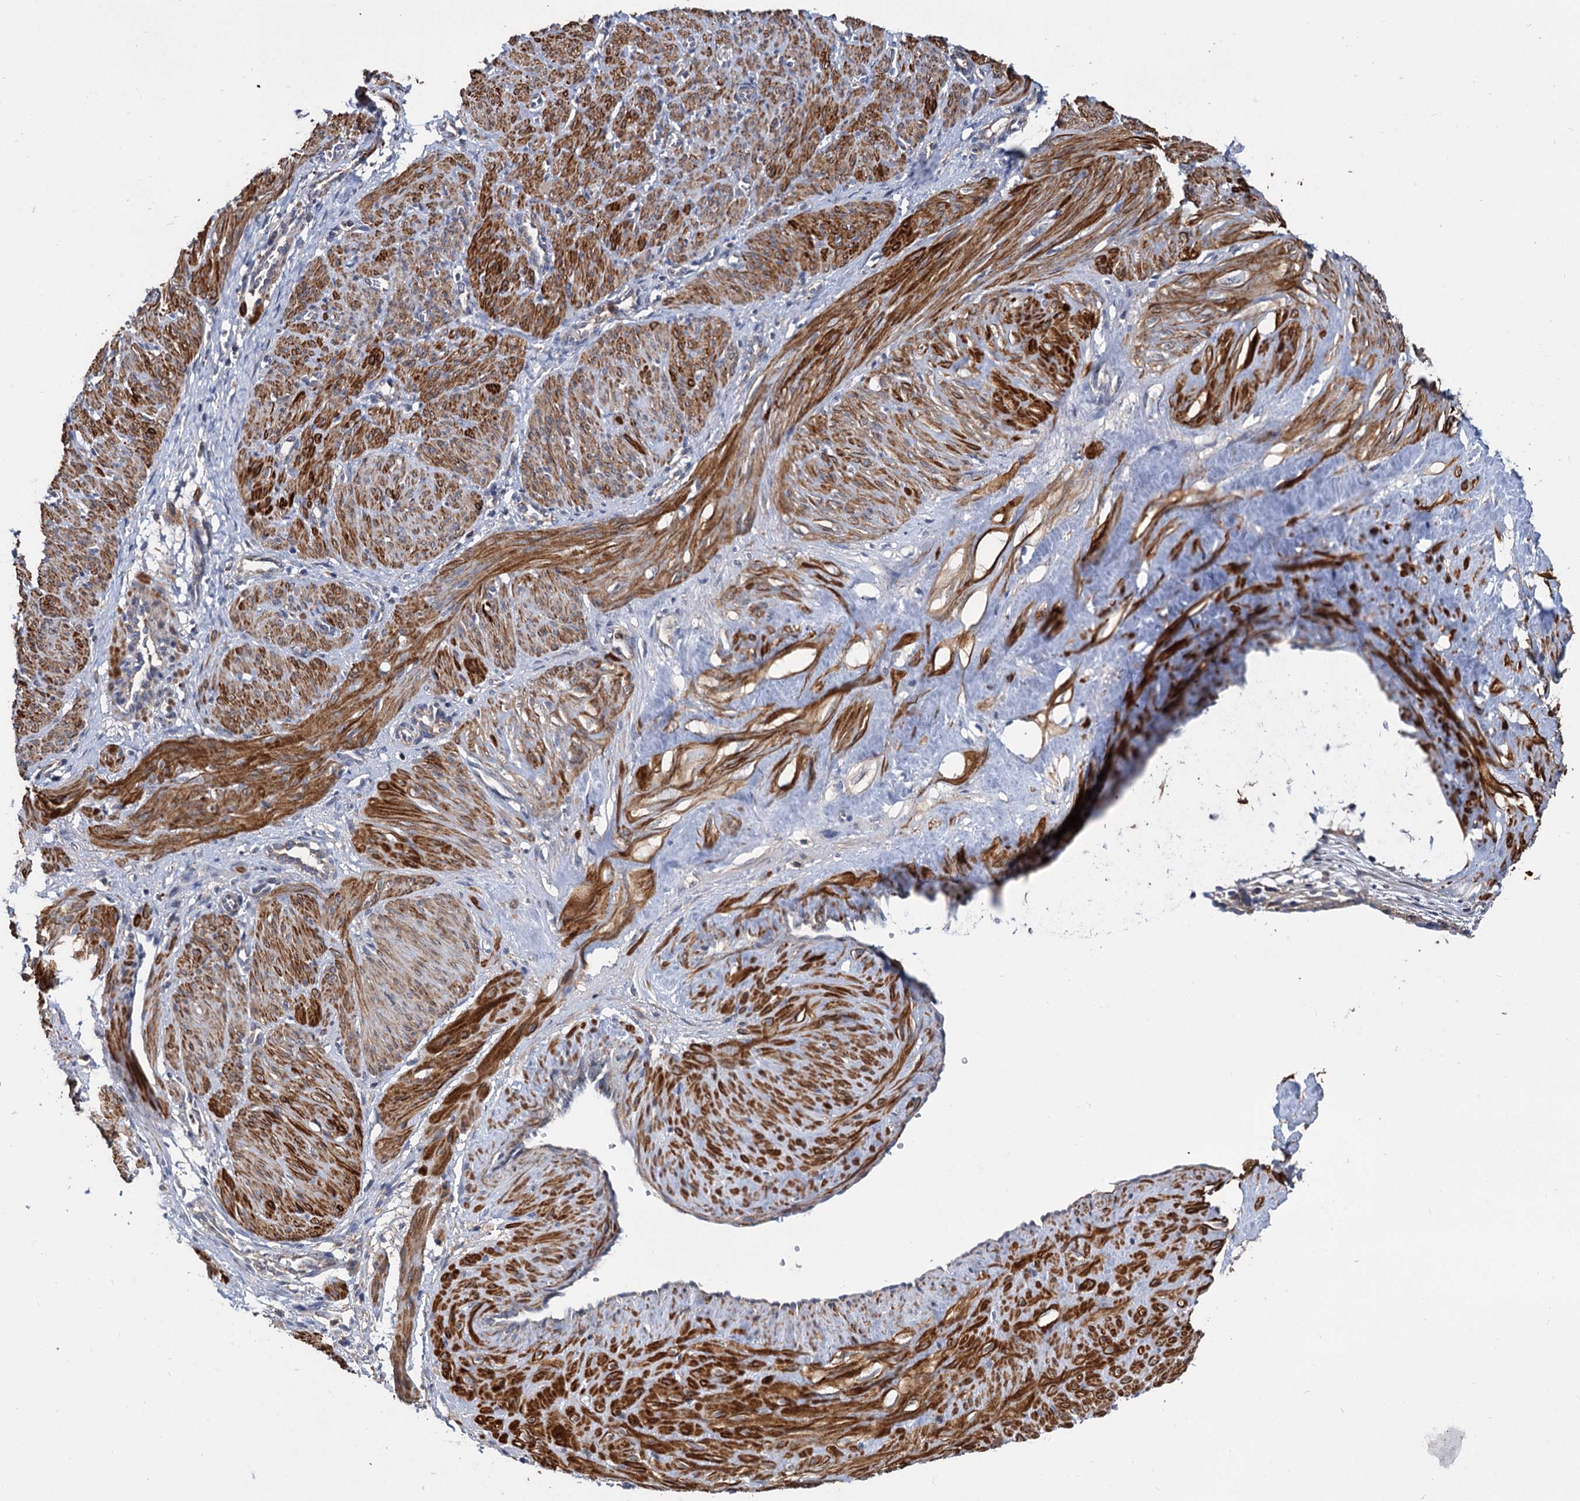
{"staining": {"intensity": "strong", "quantity": ">75%", "location": "cytoplasmic/membranous"}, "tissue": "smooth muscle", "cell_type": "Smooth muscle cells", "image_type": "normal", "snomed": [{"axis": "morphology", "description": "Normal tissue, NOS"}, {"axis": "topography", "description": "Endometrium"}], "caption": "IHC image of unremarkable smooth muscle: human smooth muscle stained using IHC shows high levels of strong protein expression localized specifically in the cytoplasmic/membranous of smooth muscle cells, appearing as a cytoplasmic/membranous brown color.", "gene": "ALKBH7", "patient": {"sex": "female", "age": 33}}